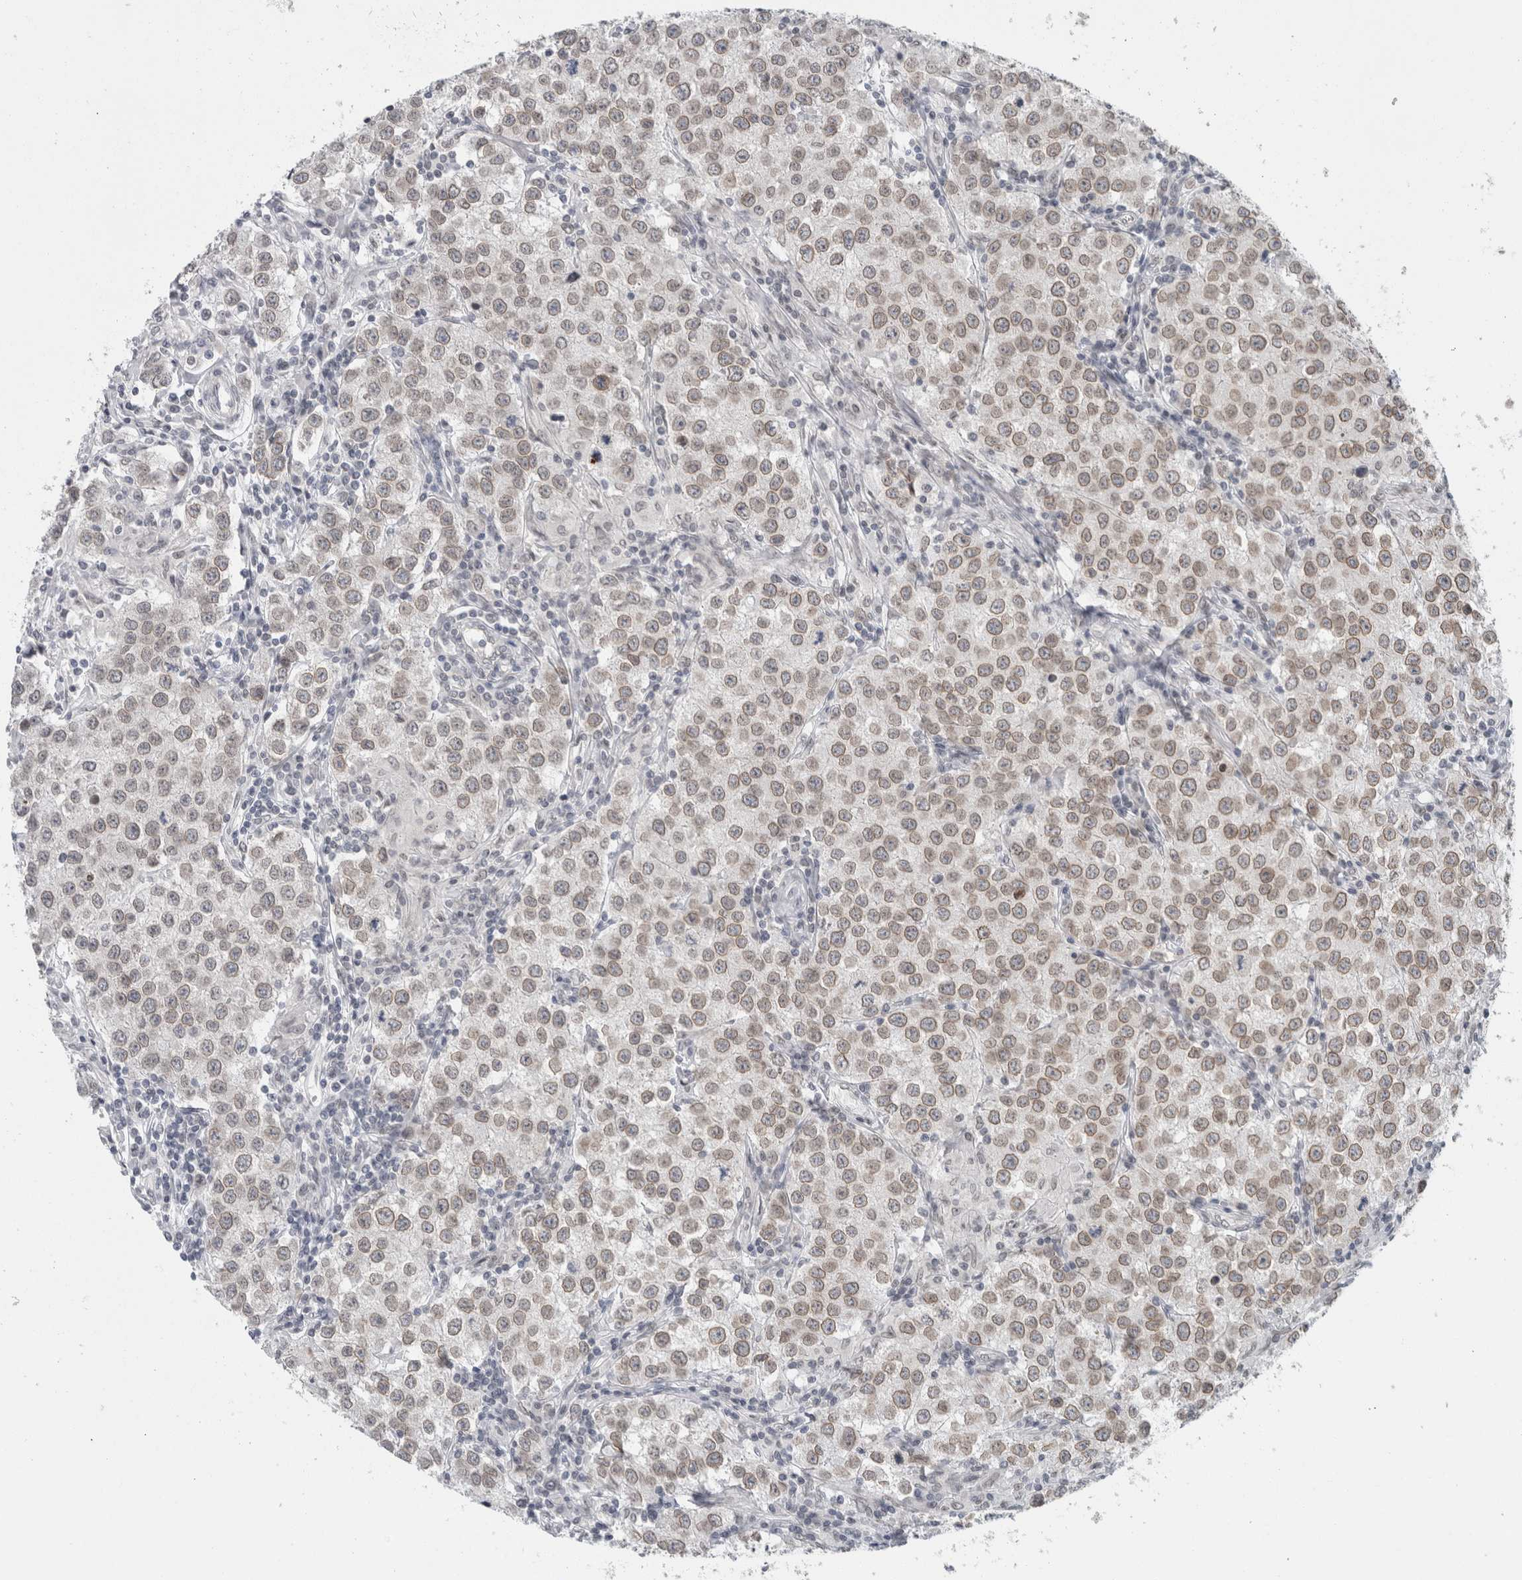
{"staining": {"intensity": "weak", "quantity": ">75%", "location": "cytoplasmic/membranous,nuclear"}, "tissue": "testis cancer", "cell_type": "Tumor cells", "image_type": "cancer", "snomed": [{"axis": "morphology", "description": "Seminoma, NOS"}, {"axis": "morphology", "description": "Carcinoma, Embryonal, NOS"}, {"axis": "topography", "description": "Testis"}], "caption": "A low amount of weak cytoplasmic/membranous and nuclear staining is present in about >75% of tumor cells in testis cancer tissue.", "gene": "ZNF770", "patient": {"sex": "male", "age": 43}}